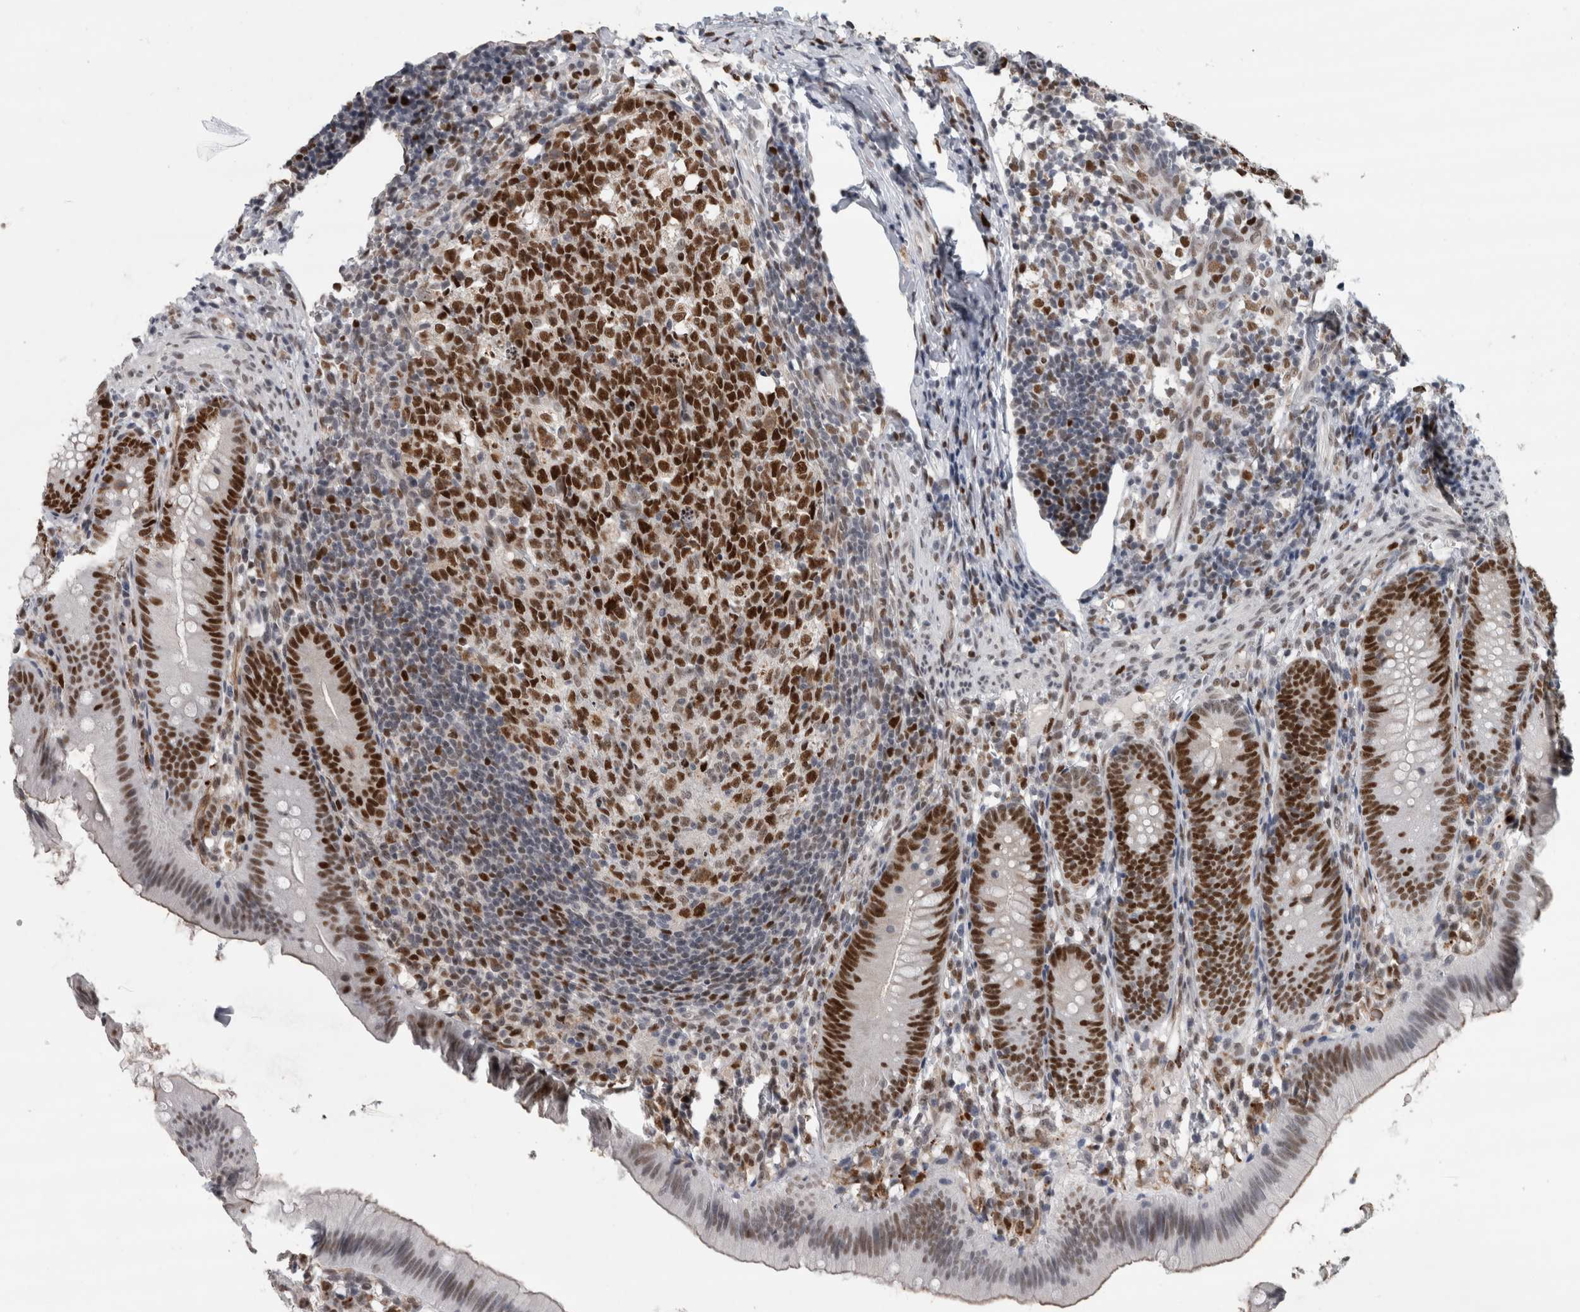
{"staining": {"intensity": "strong", "quantity": ">75%", "location": "nuclear"}, "tissue": "appendix", "cell_type": "Glandular cells", "image_type": "normal", "snomed": [{"axis": "morphology", "description": "Normal tissue, NOS"}, {"axis": "topography", "description": "Appendix"}], "caption": "A high-resolution histopathology image shows immunohistochemistry (IHC) staining of benign appendix, which shows strong nuclear staining in approximately >75% of glandular cells.", "gene": "POLD2", "patient": {"sex": "male", "age": 1}}